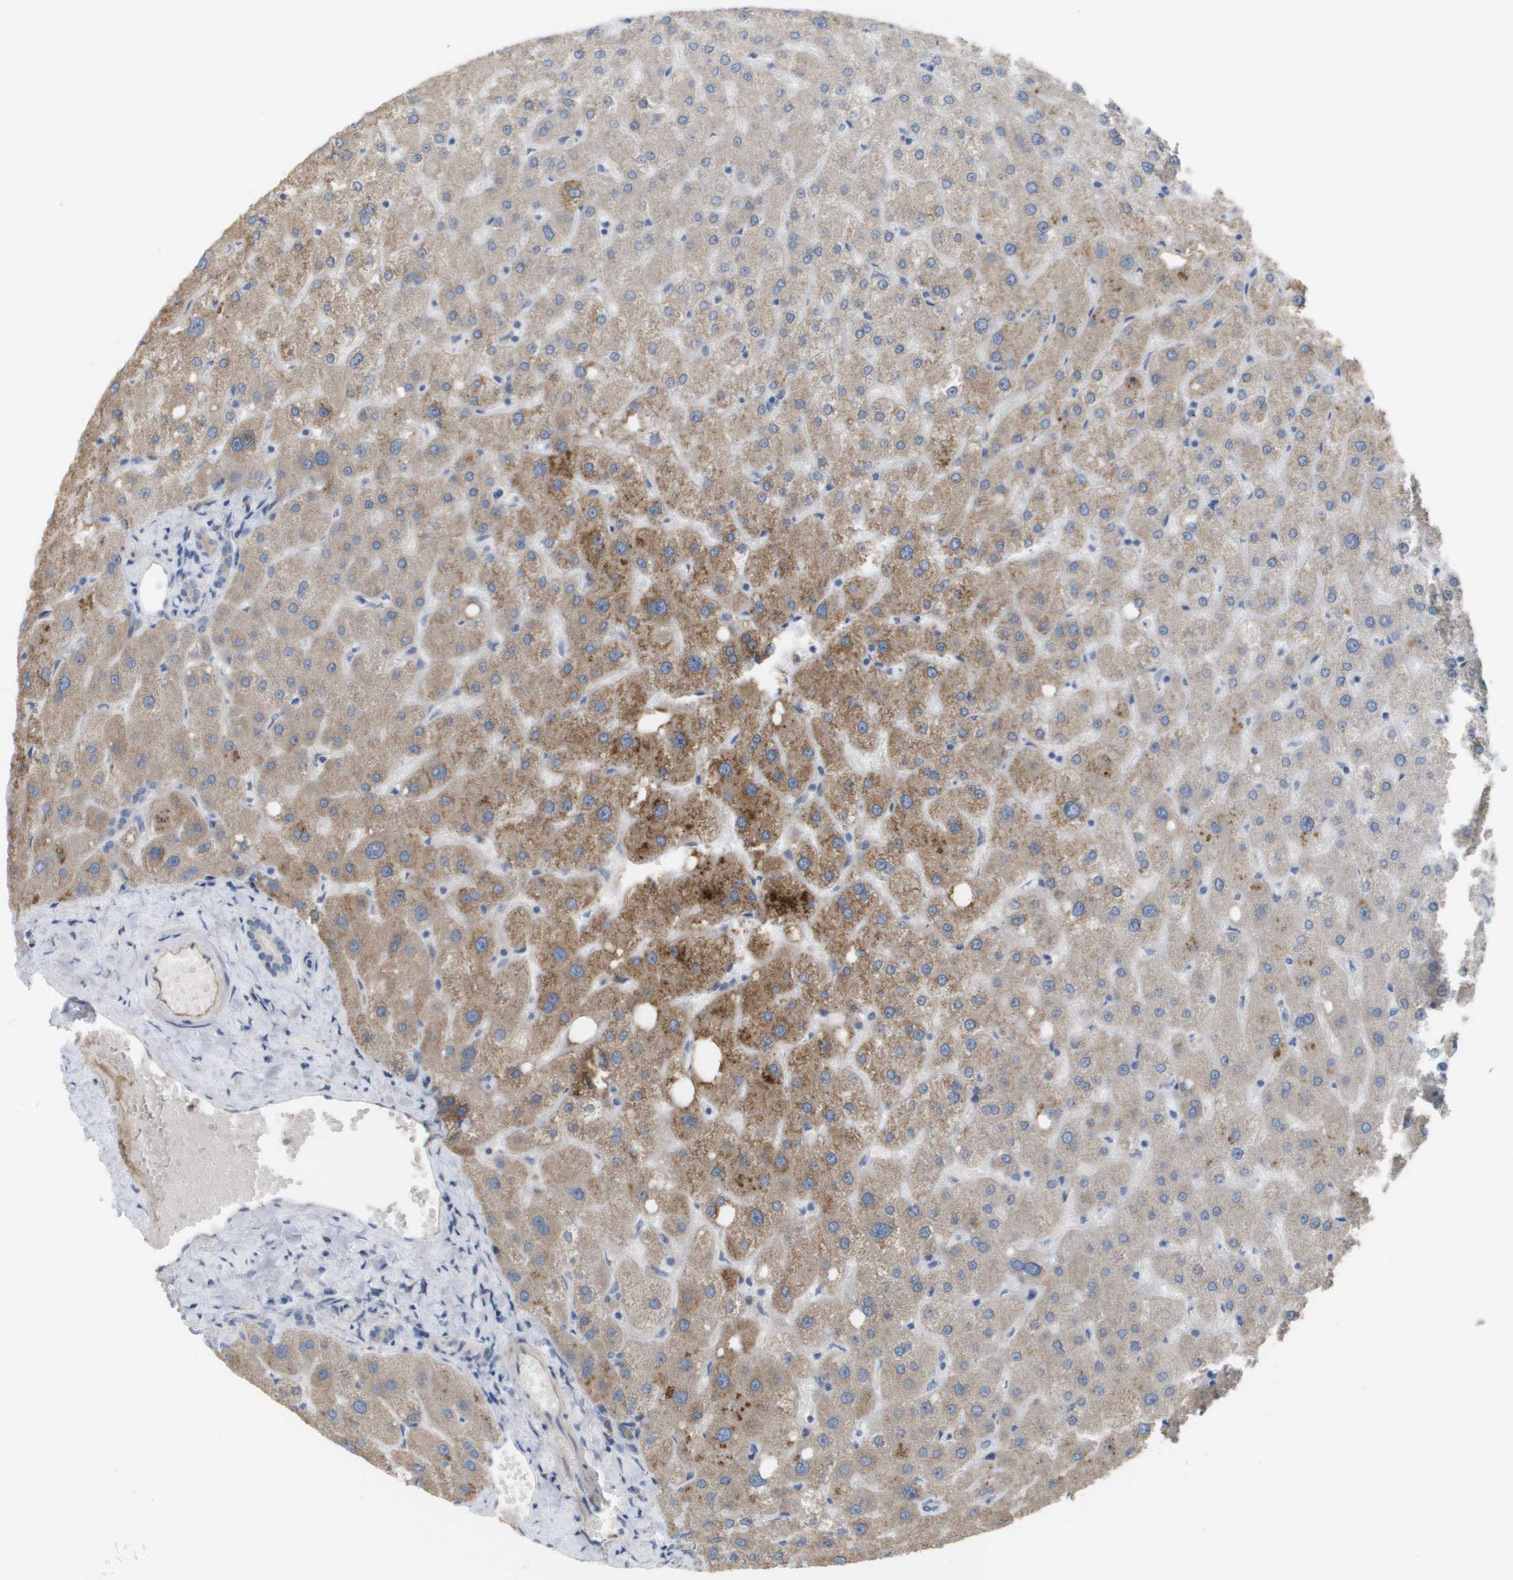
{"staining": {"intensity": "weak", "quantity": "25%-75%", "location": "cytoplasmic/membranous"}, "tissue": "liver", "cell_type": "Cholangiocytes", "image_type": "normal", "snomed": [{"axis": "morphology", "description": "Normal tissue, NOS"}, {"axis": "topography", "description": "Liver"}], "caption": "IHC of normal liver displays low levels of weak cytoplasmic/membranous expression in approximately 25%-75% of cholangiocytes. The staining was performed using DAB (3,3'-diaminobenzidine) to visualize the protein expression in brown, while the nuclei were stained in blue with hematoxylin (Magnification: 20x).", "gene": "MARCHF8", "patient": {"sex": "male", "age": 73}}